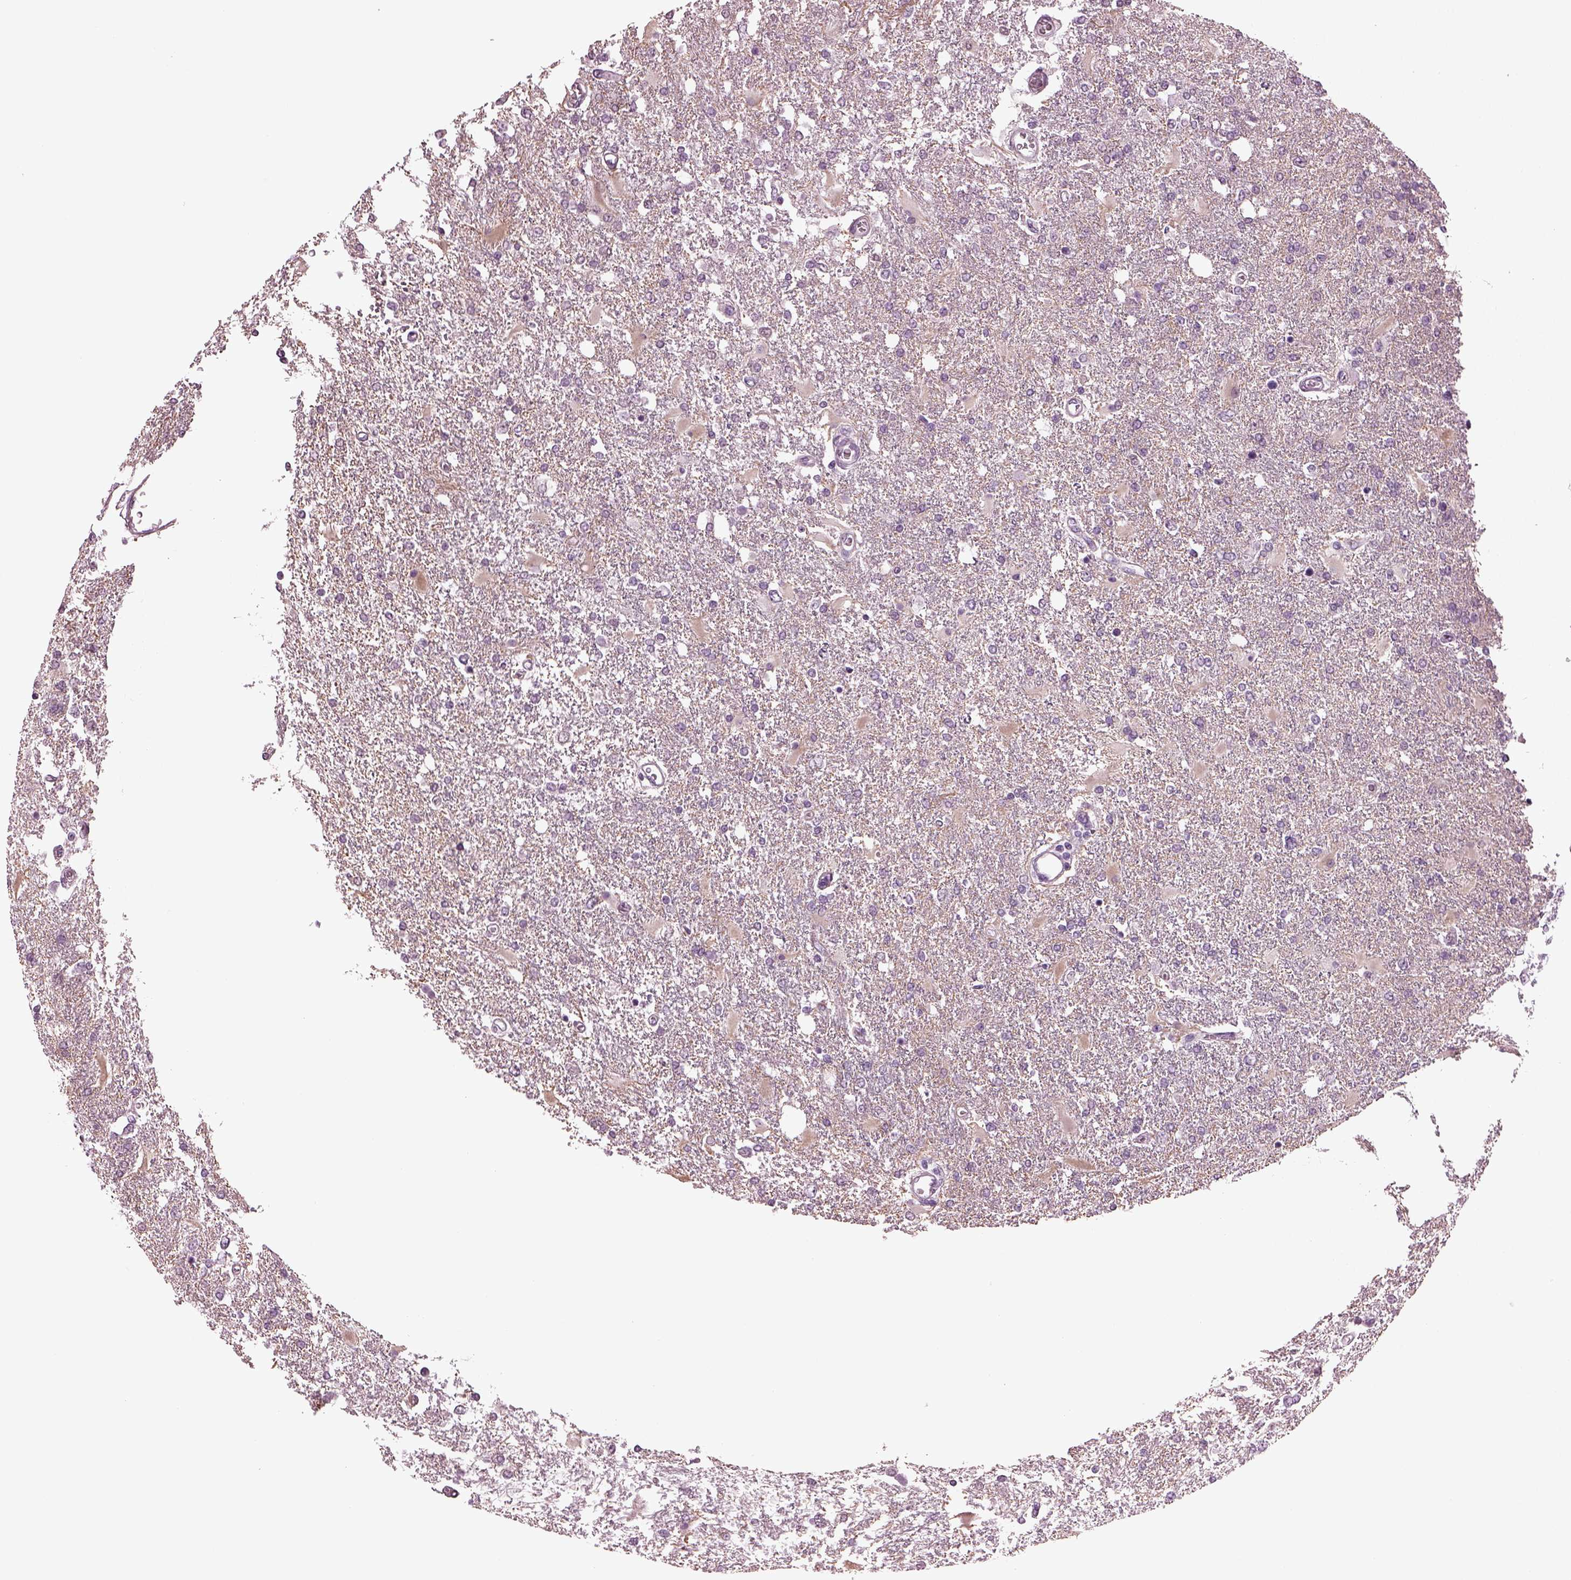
{"staining": {"intensity": "negative", "quantity": "none", "location": "none"}, "tissue": "glioma", "cell_type": "Tumor cells", "image_type": "cancer", "snomed": [{"axis": "morphology", "description": "Glioma, malignant, High grade"}, {"axis": "topography", "description": "Cerebral cortex"}], "caption": "A high-resolution image shows immunohistochemistry staining of glioma, which displays no significant positivity in tumor cells.", "gene": "SLC6A17", "patient": {"sex": "male", "age": 79}}